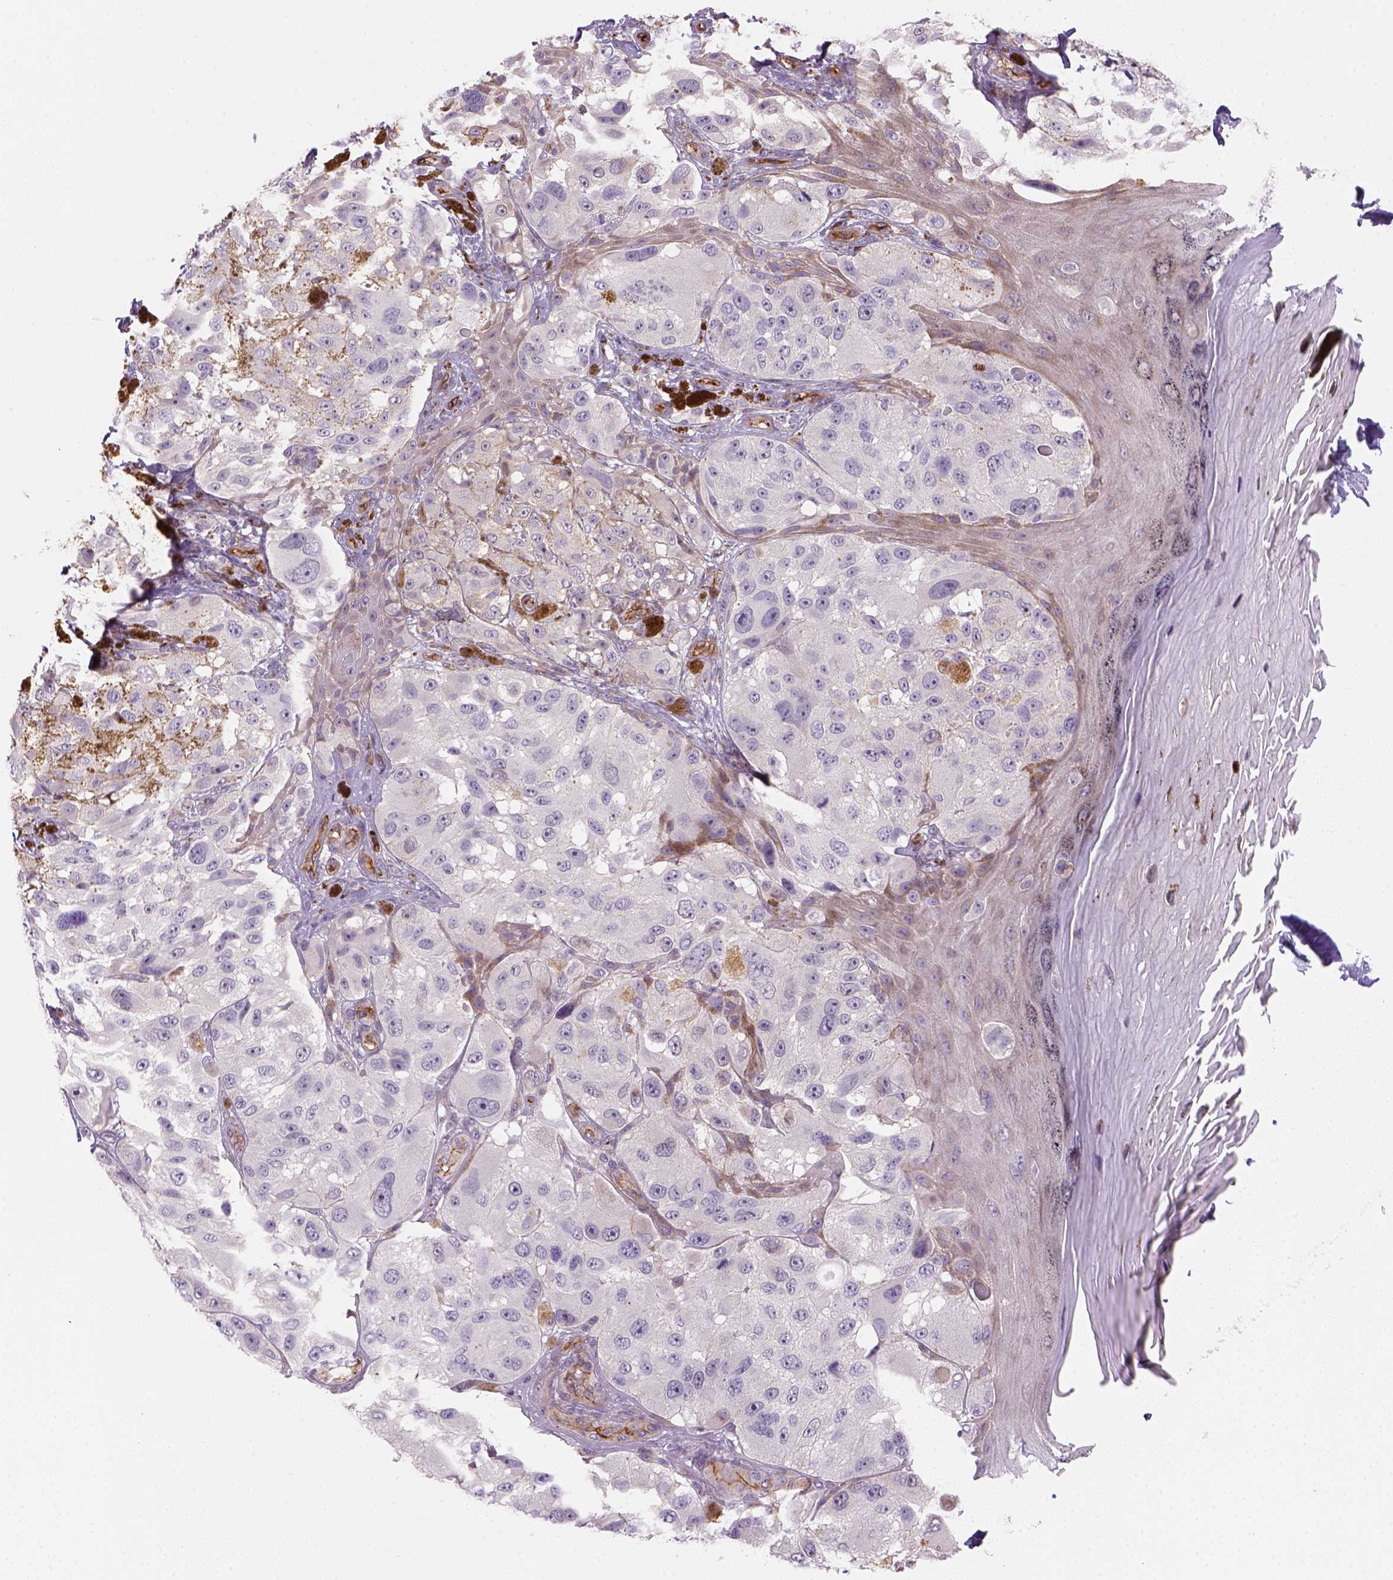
{"staining": {"intensity": "negative", "quantity": "none", "location": "none"}, "tissue": "melanoma", "cell_type": "Tumor cells", "image_type": "cancer", "snomed": [{"axis": "morphology", "description": "Malignant melanoma, NOS"}, {"axis": "topography", "description": "Skin"}], "caption": "Protein analysis of melanoma displays no significant expression in tumor cells.", "gene": "VSTM5", "patient": {"sex": "male", "age": 36}}